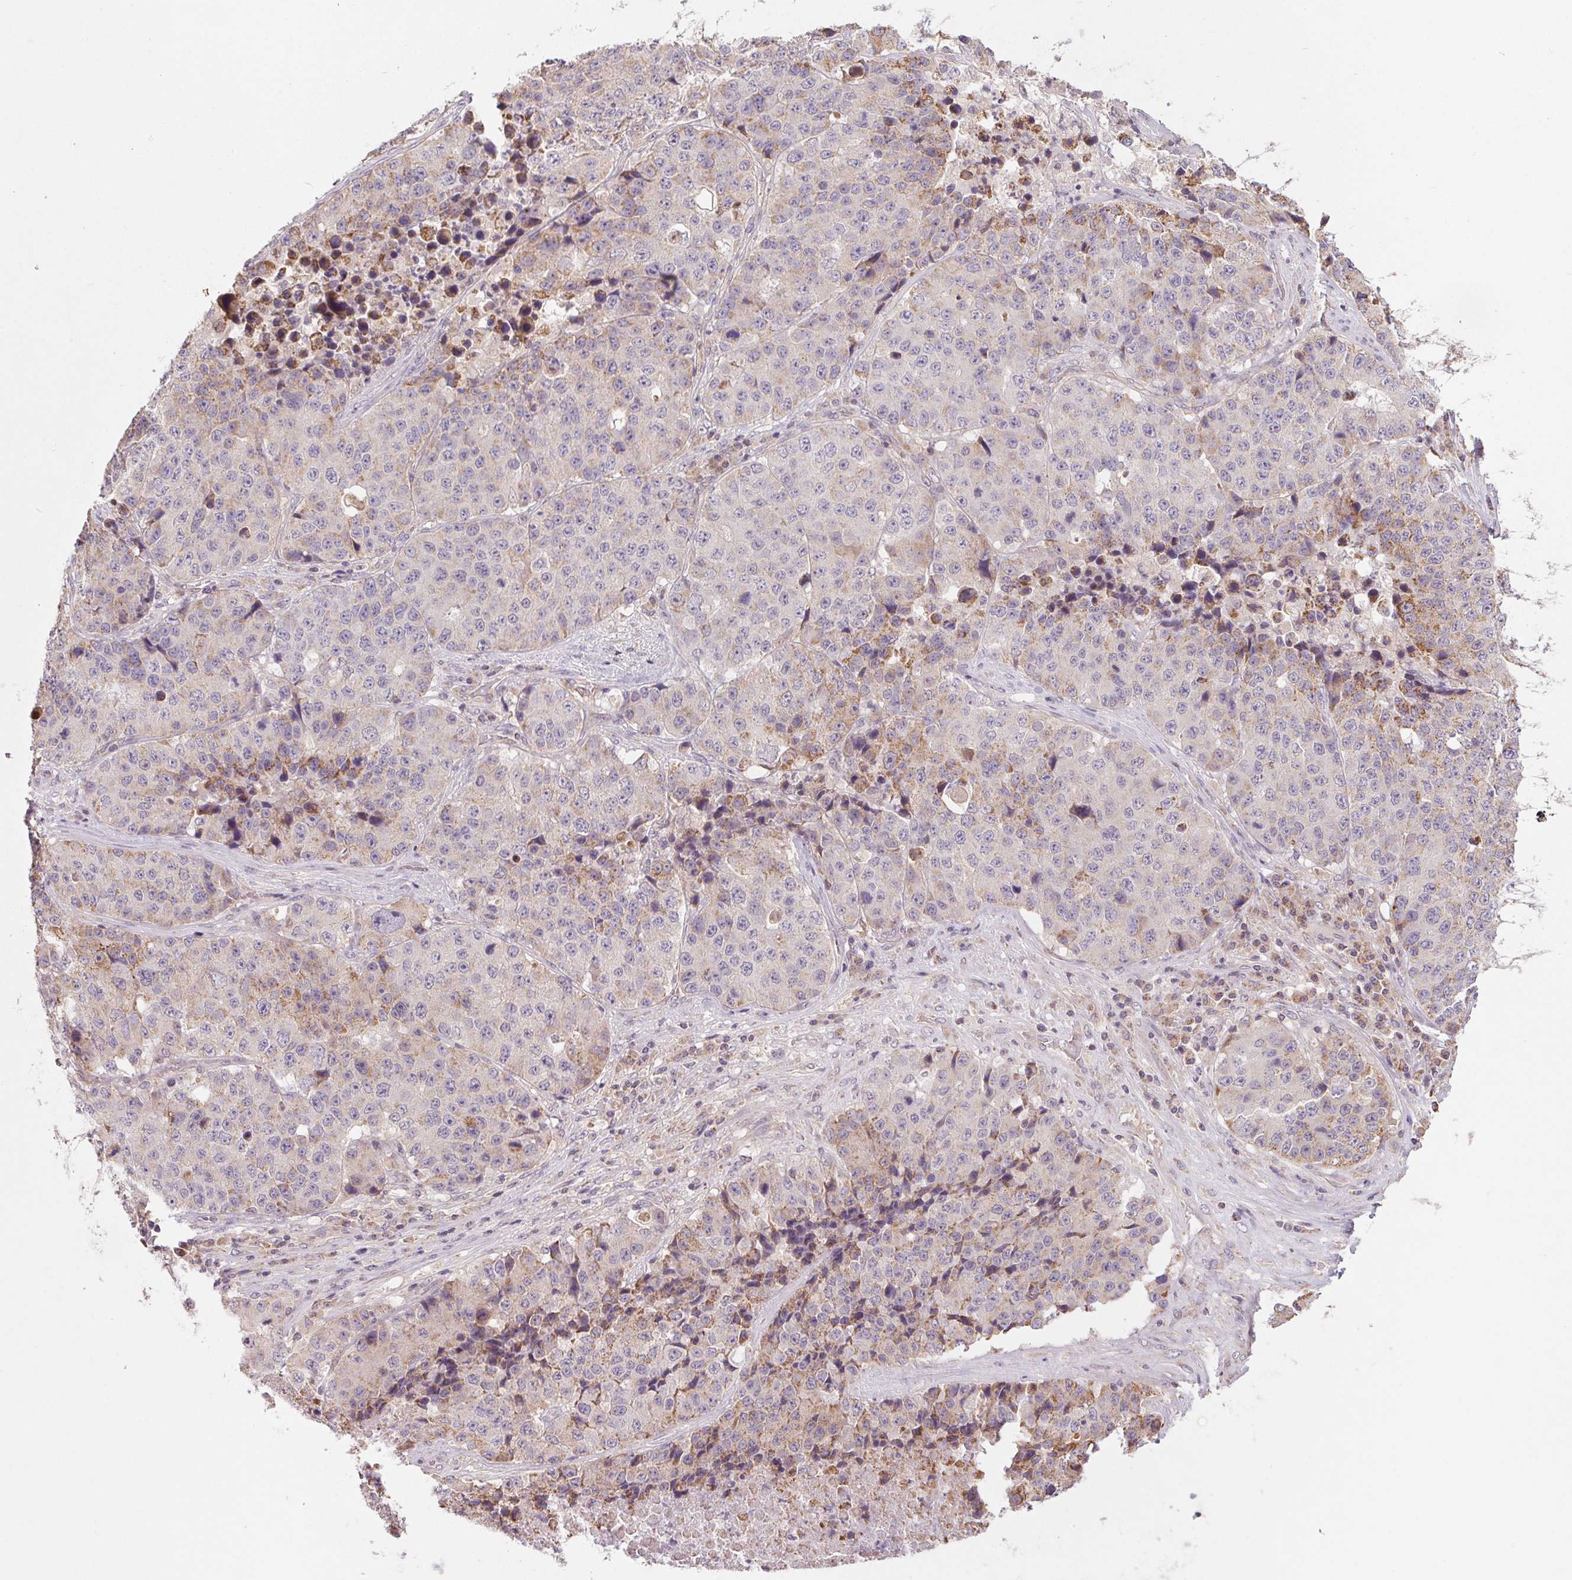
{"staining": {"intensity": "weak", "quantity": "<25%", "location": "cytoplasmic/membranous"}, "tissue": "stomach cancer", "cell_type": "Tumor cells", "image_type": "cancer", "snomed": [{"axis": "morphology", "description": "Adenocarcinoma, NOS"}, {"axis": "topography", "description": "Stomach"}], "caption": "Protein analysis of stomach cancer (adenocarcinoma) displays no significant expression in tumor cells.", "gene": "MAP3K5", "patient": {"sex": "male", "age": 71}}